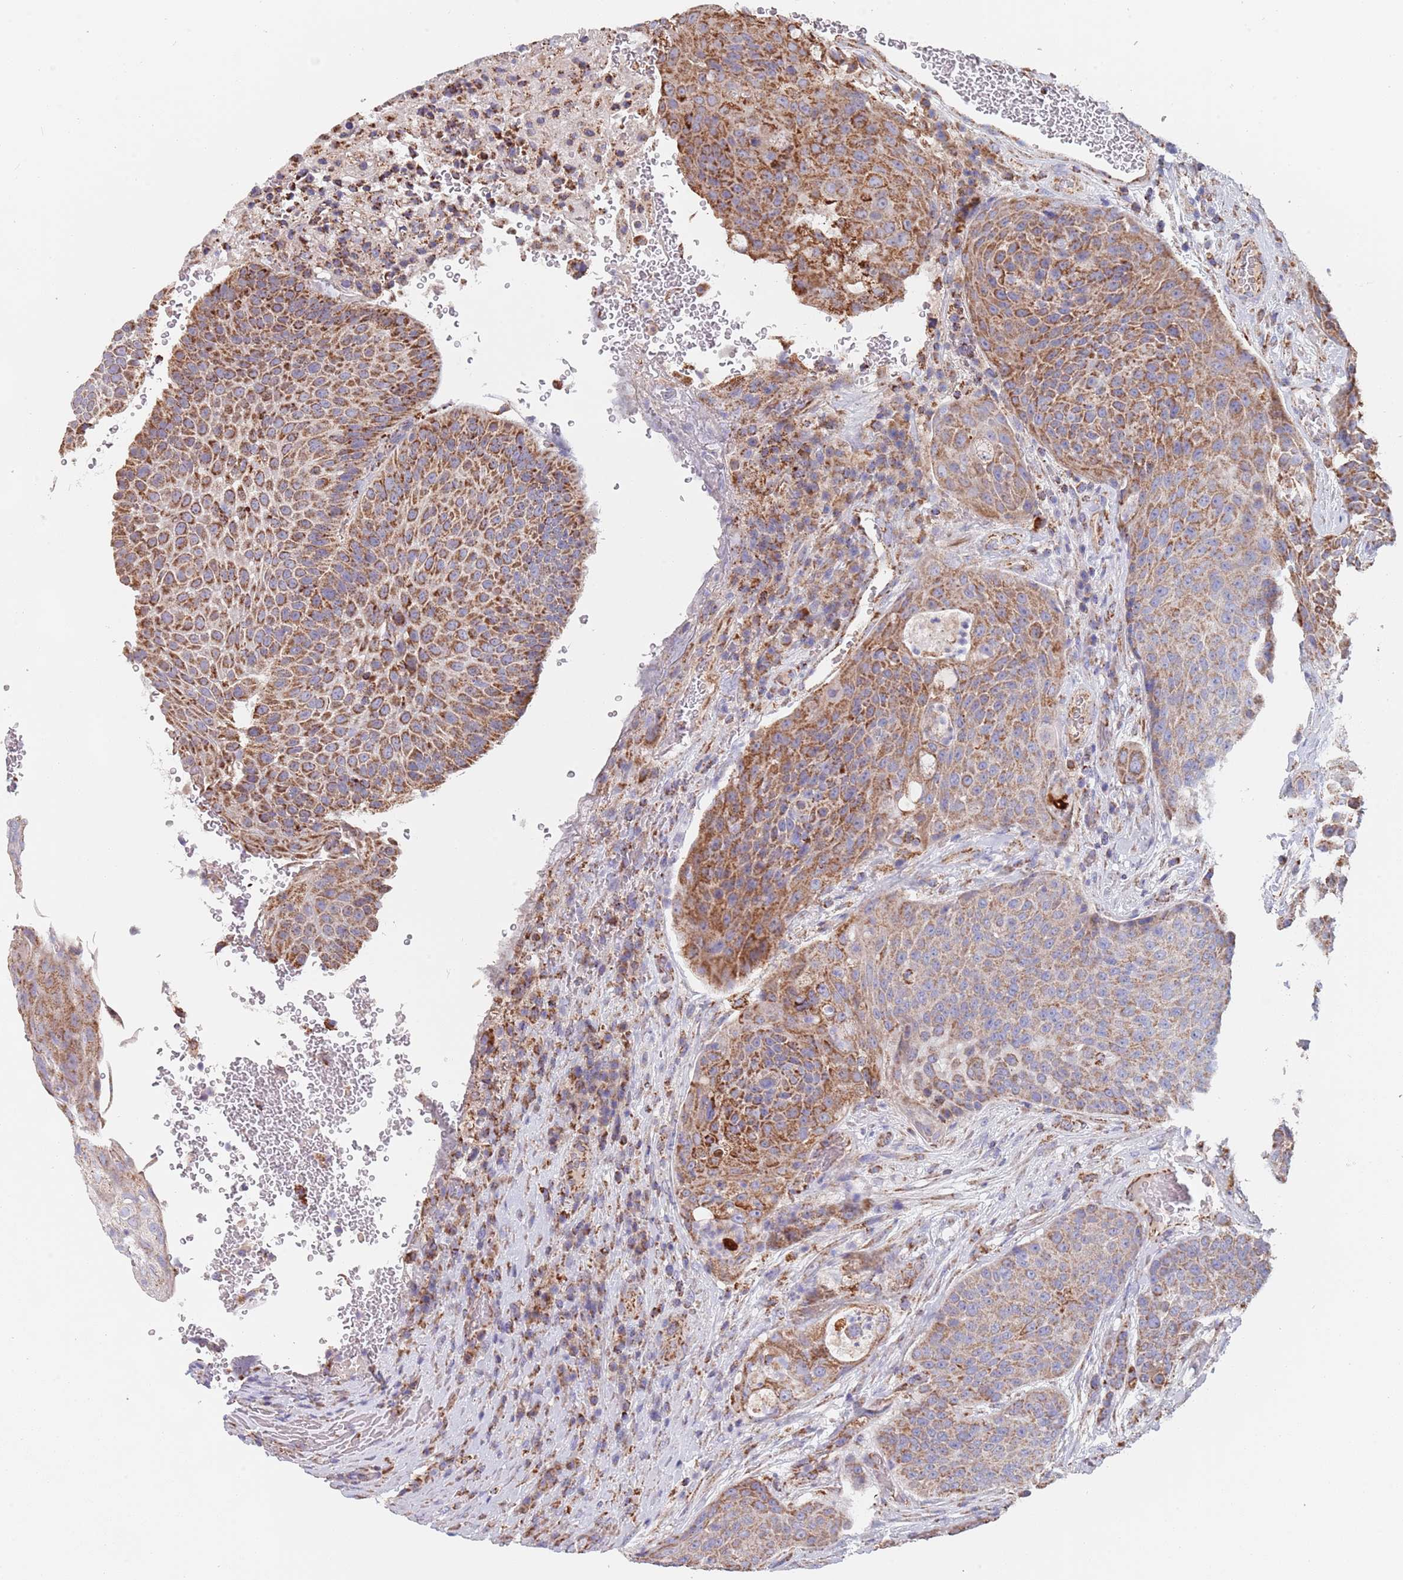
{"staining": {"intensity": "moderate", "quantity": ">75%", "location": "cytoplasmic/membranous"}, "tissue": "urothelial cancer", "cell_type": "Tumor cells", "image_type": "cancer", "snomed": [{"axis": "morphology", "description": "Urothelial carcinoma, High grade"}, {"axis": "topography", "description": "Urinary bladder"}], "caption": "Immunohistochemistry (IHC) of urothelial cancer demonstrates medium levels of moderate cytoplasmic/membranous positivity in approximately >75% of tumor cells.", "gene": "PGP", "patient": {"sex": "female", "age": 63}}